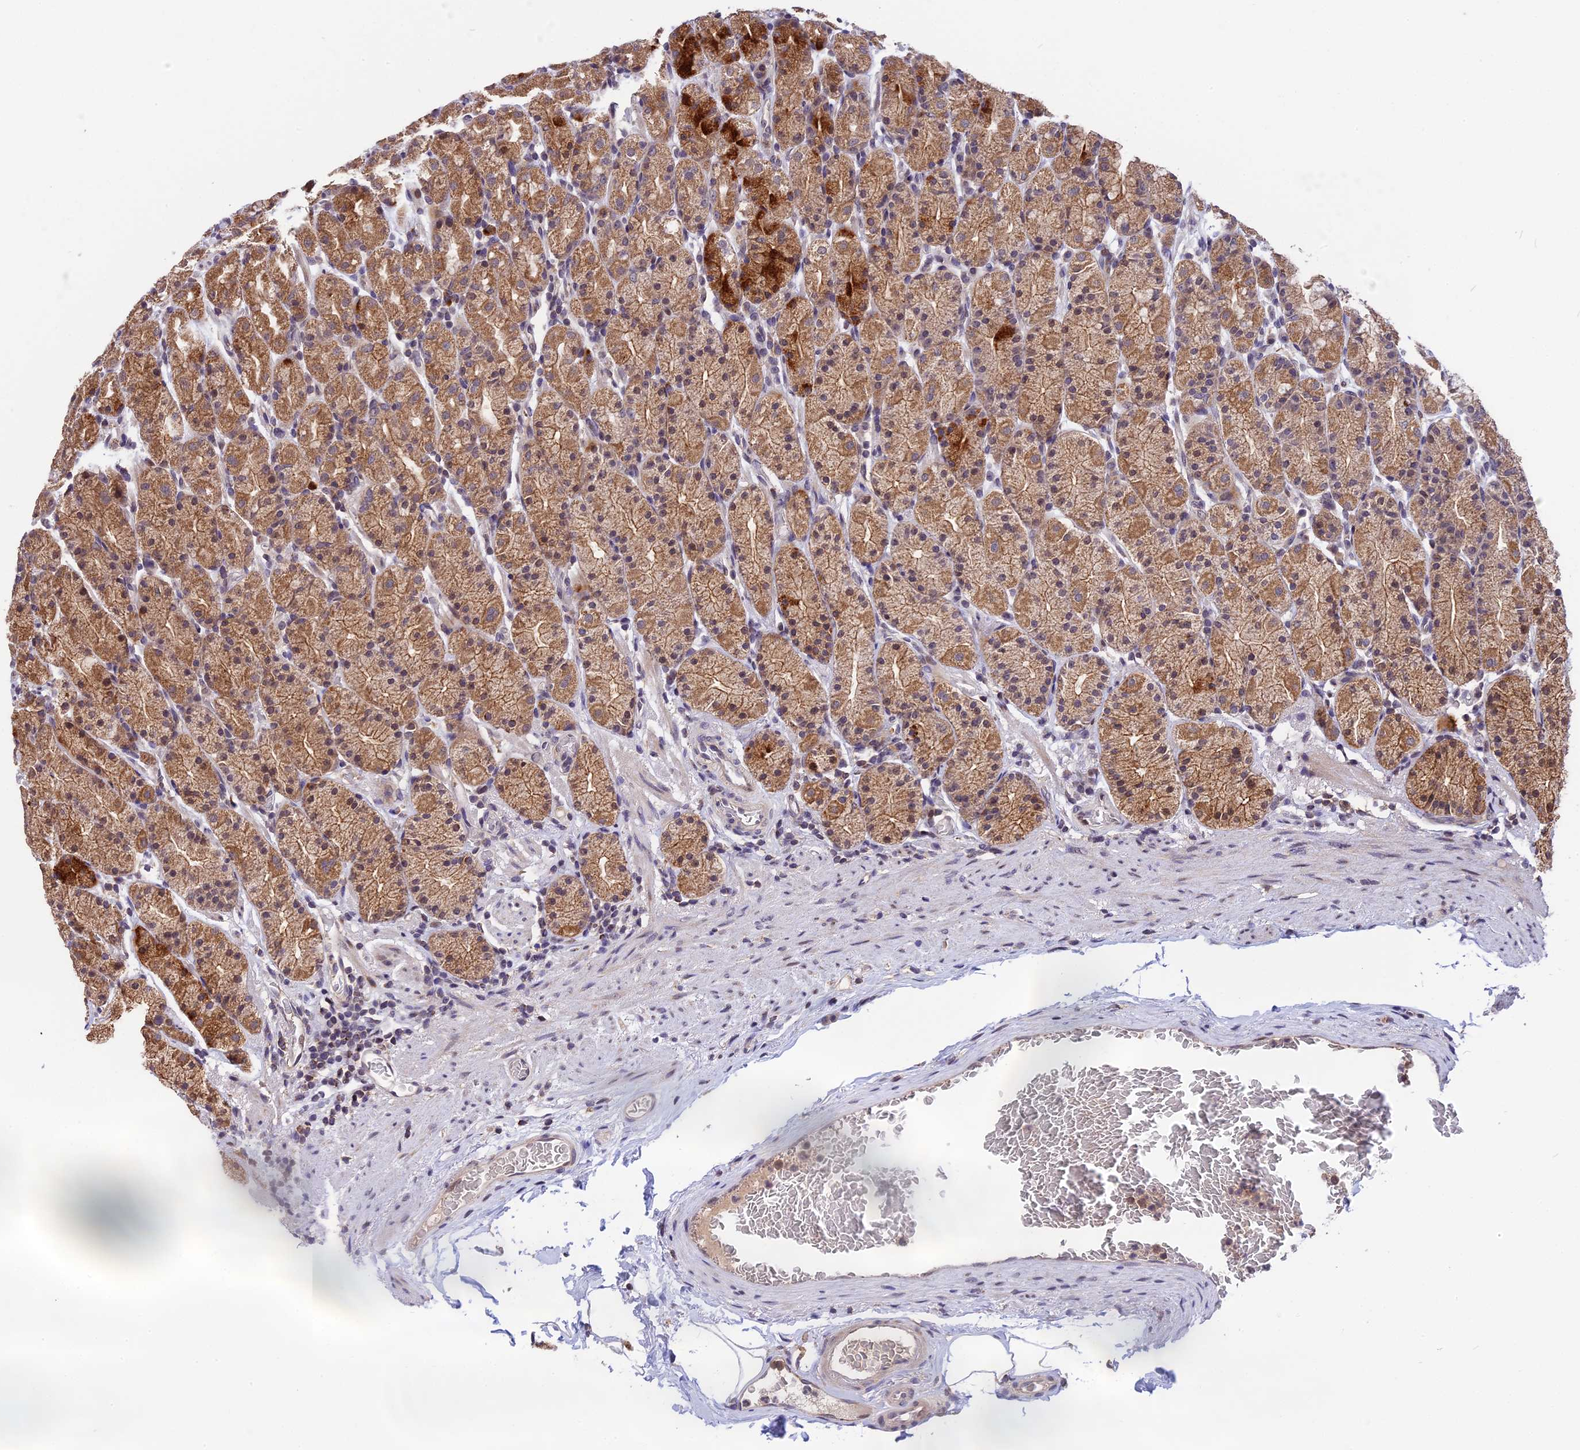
{"staining": {"intensity": "moderate", "quantity": ">75%", "location": "cytoplasmic/membranous,nuclear"}, "tissue": "stomach", "cell_type": "Glandular cells", "image_type": "normal", "snomed": [{"axis": "morphology", "description": "Normal tissue, NOS"}, {"axis": "topography", "description": "Stomach, upper"}, {"axis": "topography", "description": "Stomach, lower"}, {"axis": "topography", "description": "Small intestine"}], "caption": "Immunohistochemistry photomicrograph of normal stomach: human stomach stained using IHC displays medium levels of moderate protein expression localized specifically in the cytoplasmic/membranous,nuclear of glandular cells, appearing as a cytoplasmic/membranous,nuclear brown color.", "gene": "RERGL", "patient": {"sex": "male", "age": 68}}